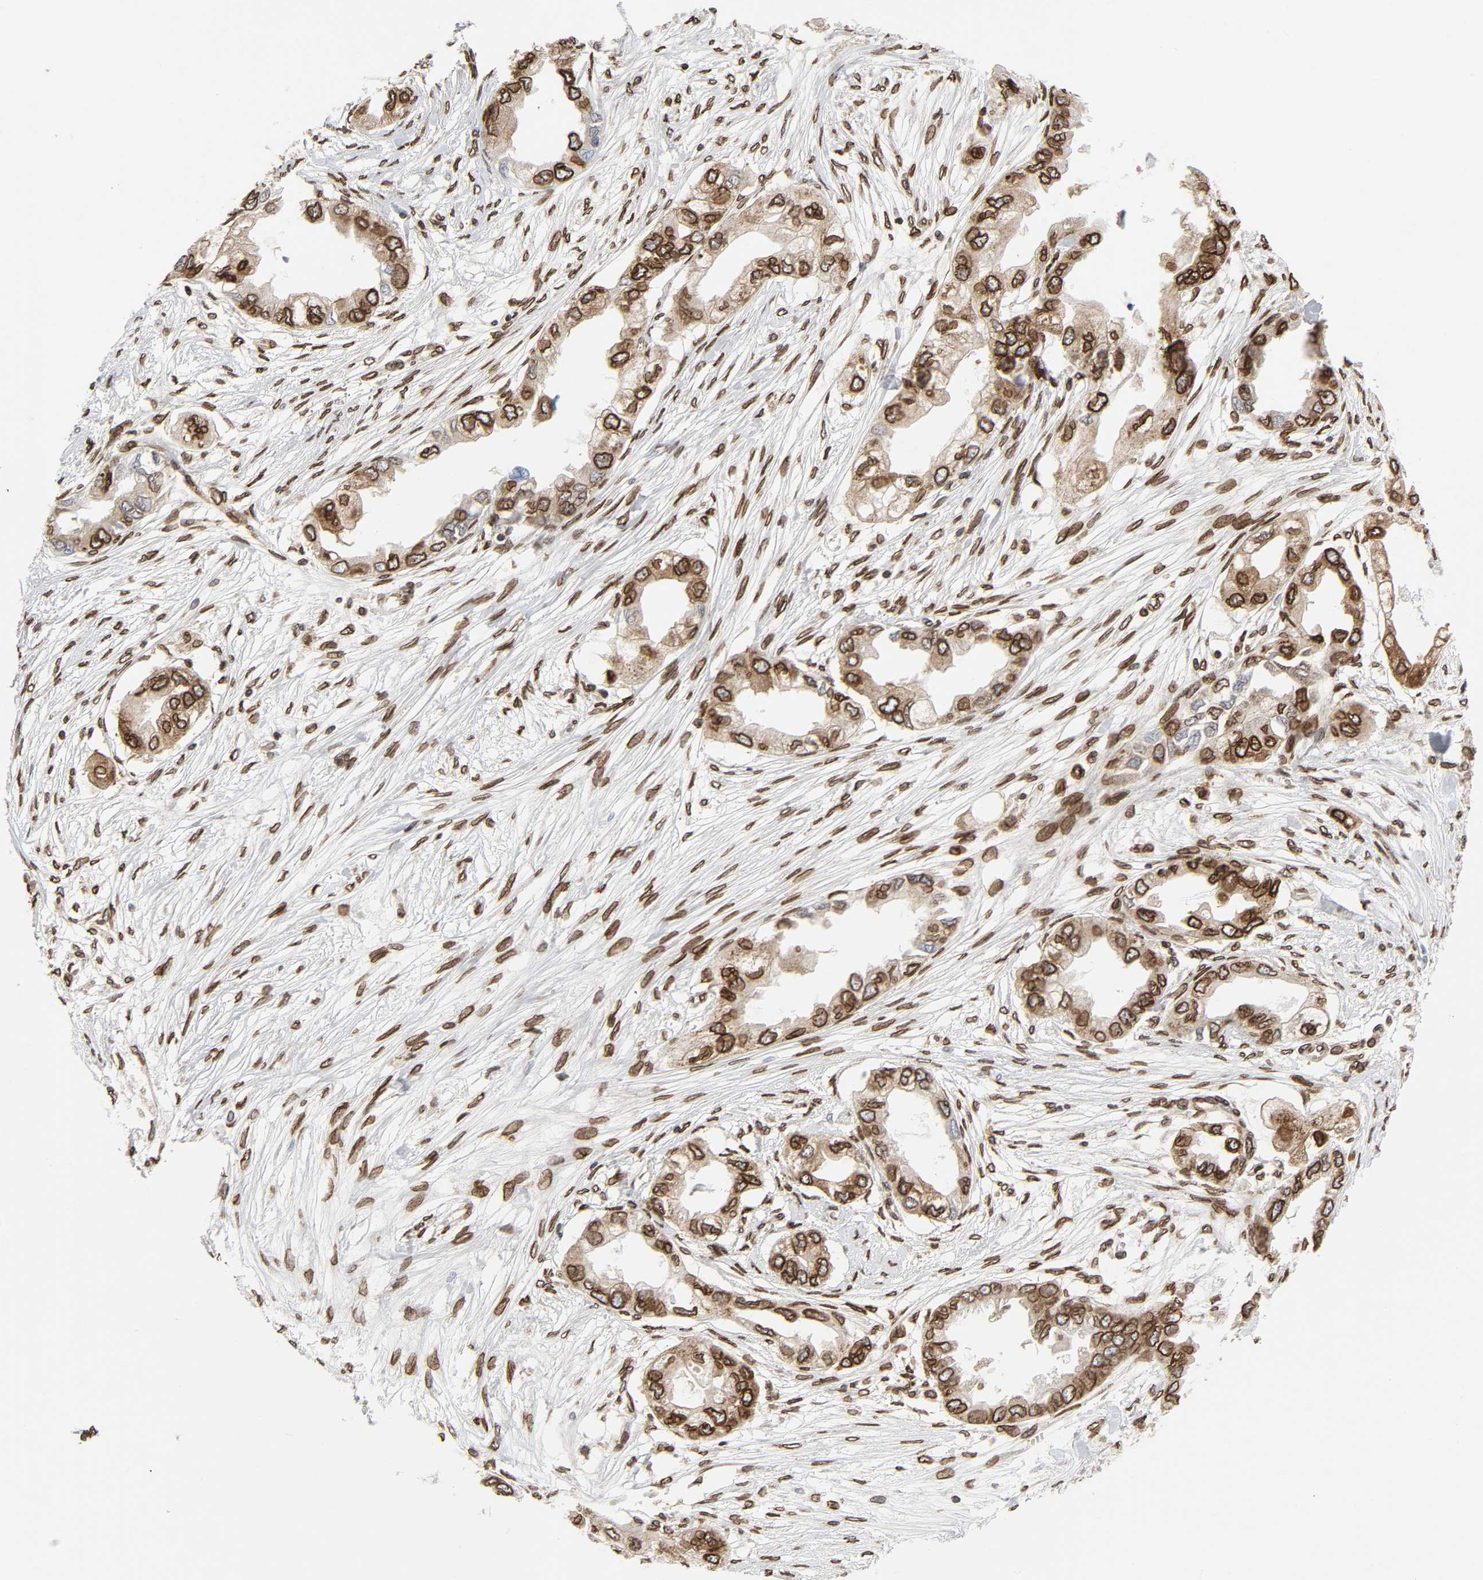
{"staining": {"intensity": "strong", "quantity": ">75%", "location": "cytoplasmic/membranous,nuclear"}, "tissue": "endometrial cancer", "cell_type": "Tumor cells", "image_type": "cancer", "snomed": [{"axis": "morphology", "description": "Adenocarcinoma, NOS"}, {"axis": "topography", "description": "Endometrium"}], "caption": "This histopathology image reveals immunohistochemistry (IHC) staining of human endometrial cancer (adenocarcinoma), with high strong cytoplasmic/membranous and nuclear staining in approximately >75% of tumor cells.", "gene": "RANGAP1", "patient": {"sex": "female", "age": 67}}